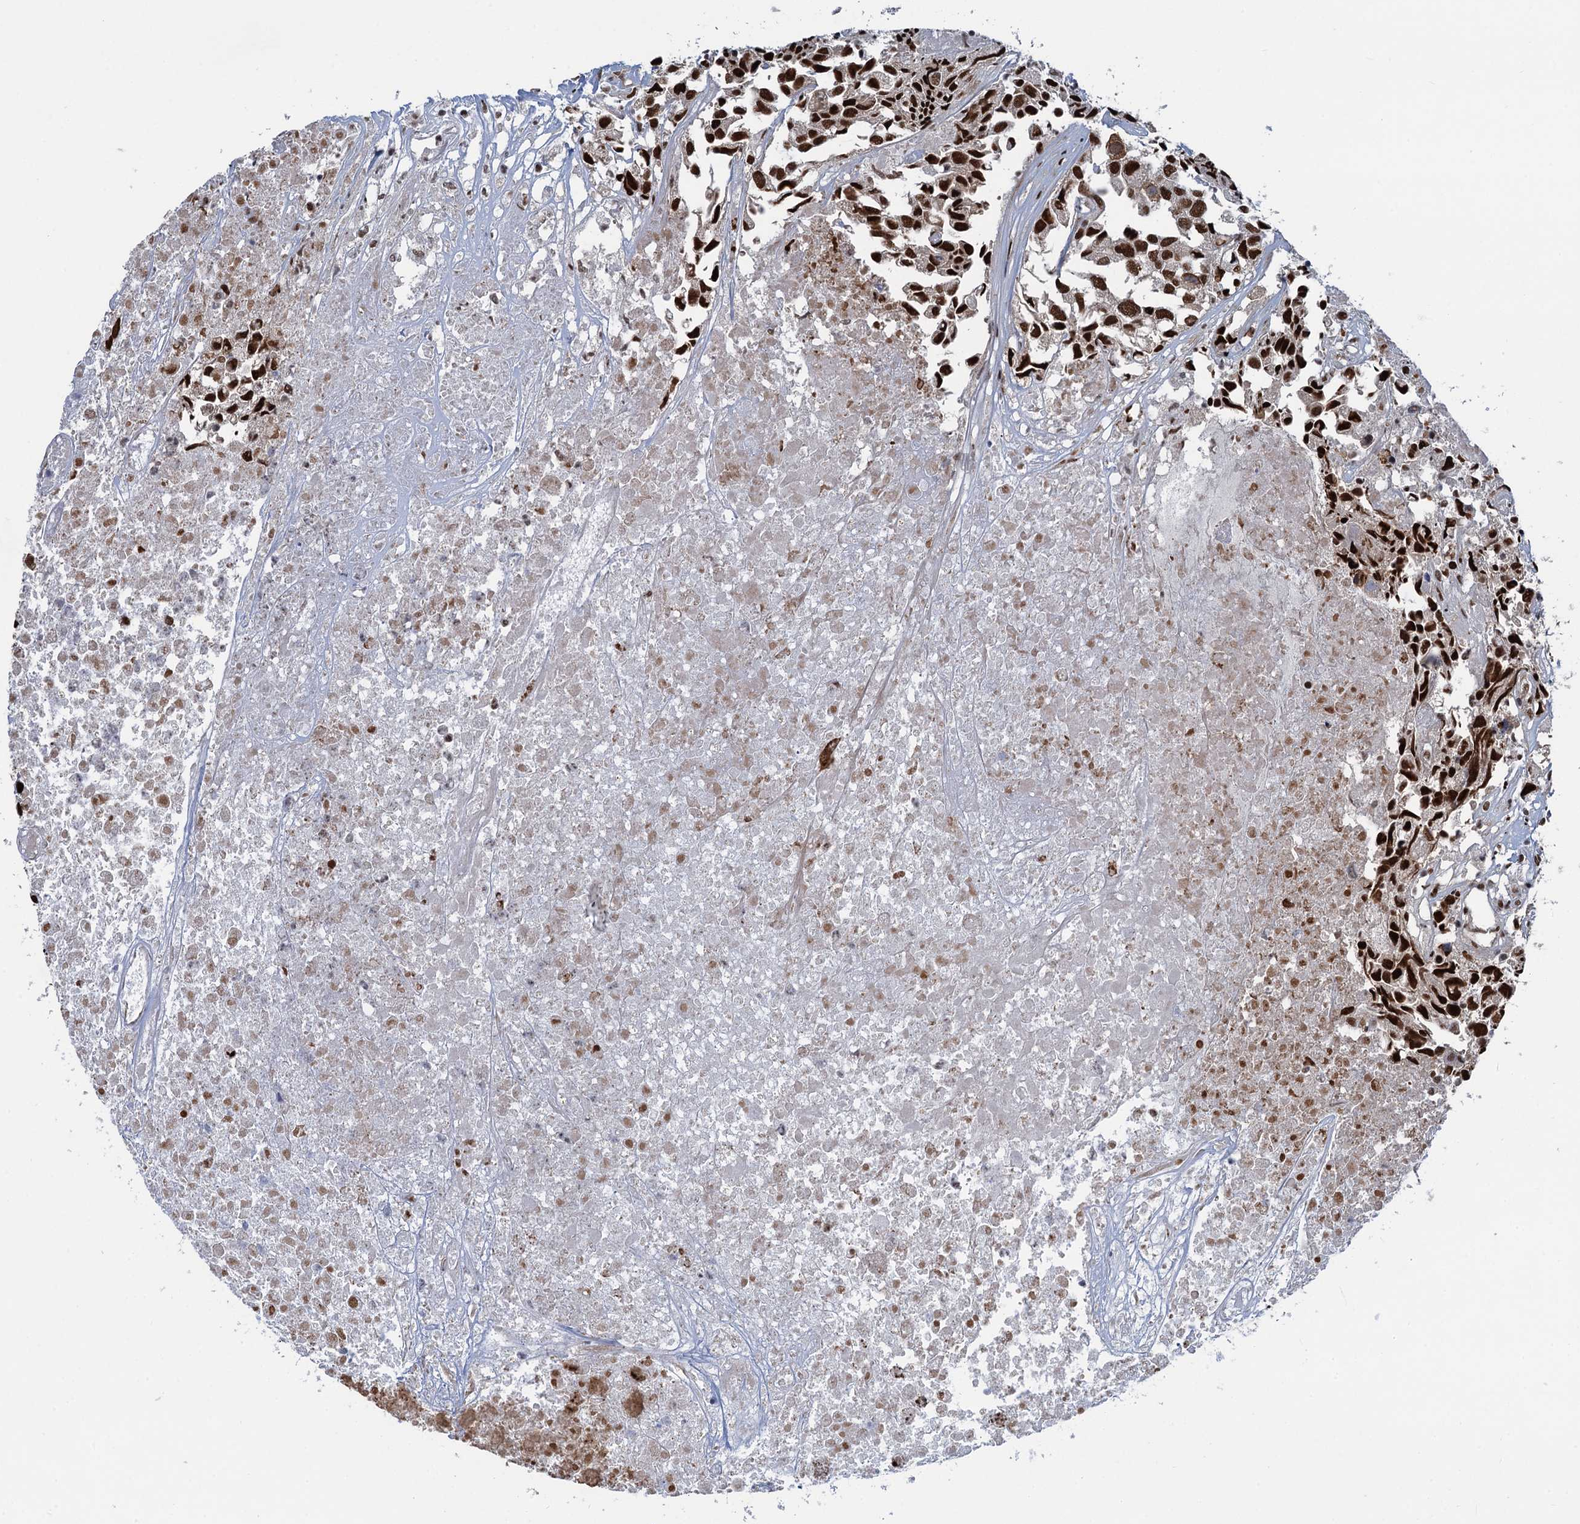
{"staining": {"intensity": "strong", "quantity": ">75%", "location": "nuclear"}, "tissue": "urothelial cancer", "cell_type": "Tumor cells", "image_type": "cancer", "snomed": [{"axis": "morphology", "description": "Urothelial carcinoma, High grade"}, {"axis": "topography", "description": "Urinary bladder"}], "caption": "Immunohistochemistry (IHC) of urothelial cancer shows high levels of strong nuclear positivity in about >75% of tumor cells. (Stains: DAB in brown, nuclei in blue, Microscopy: brightfield microscopy at high magnification).", "gene": "PPP4R1", "patient": {"sex": "female", "age": 75}}